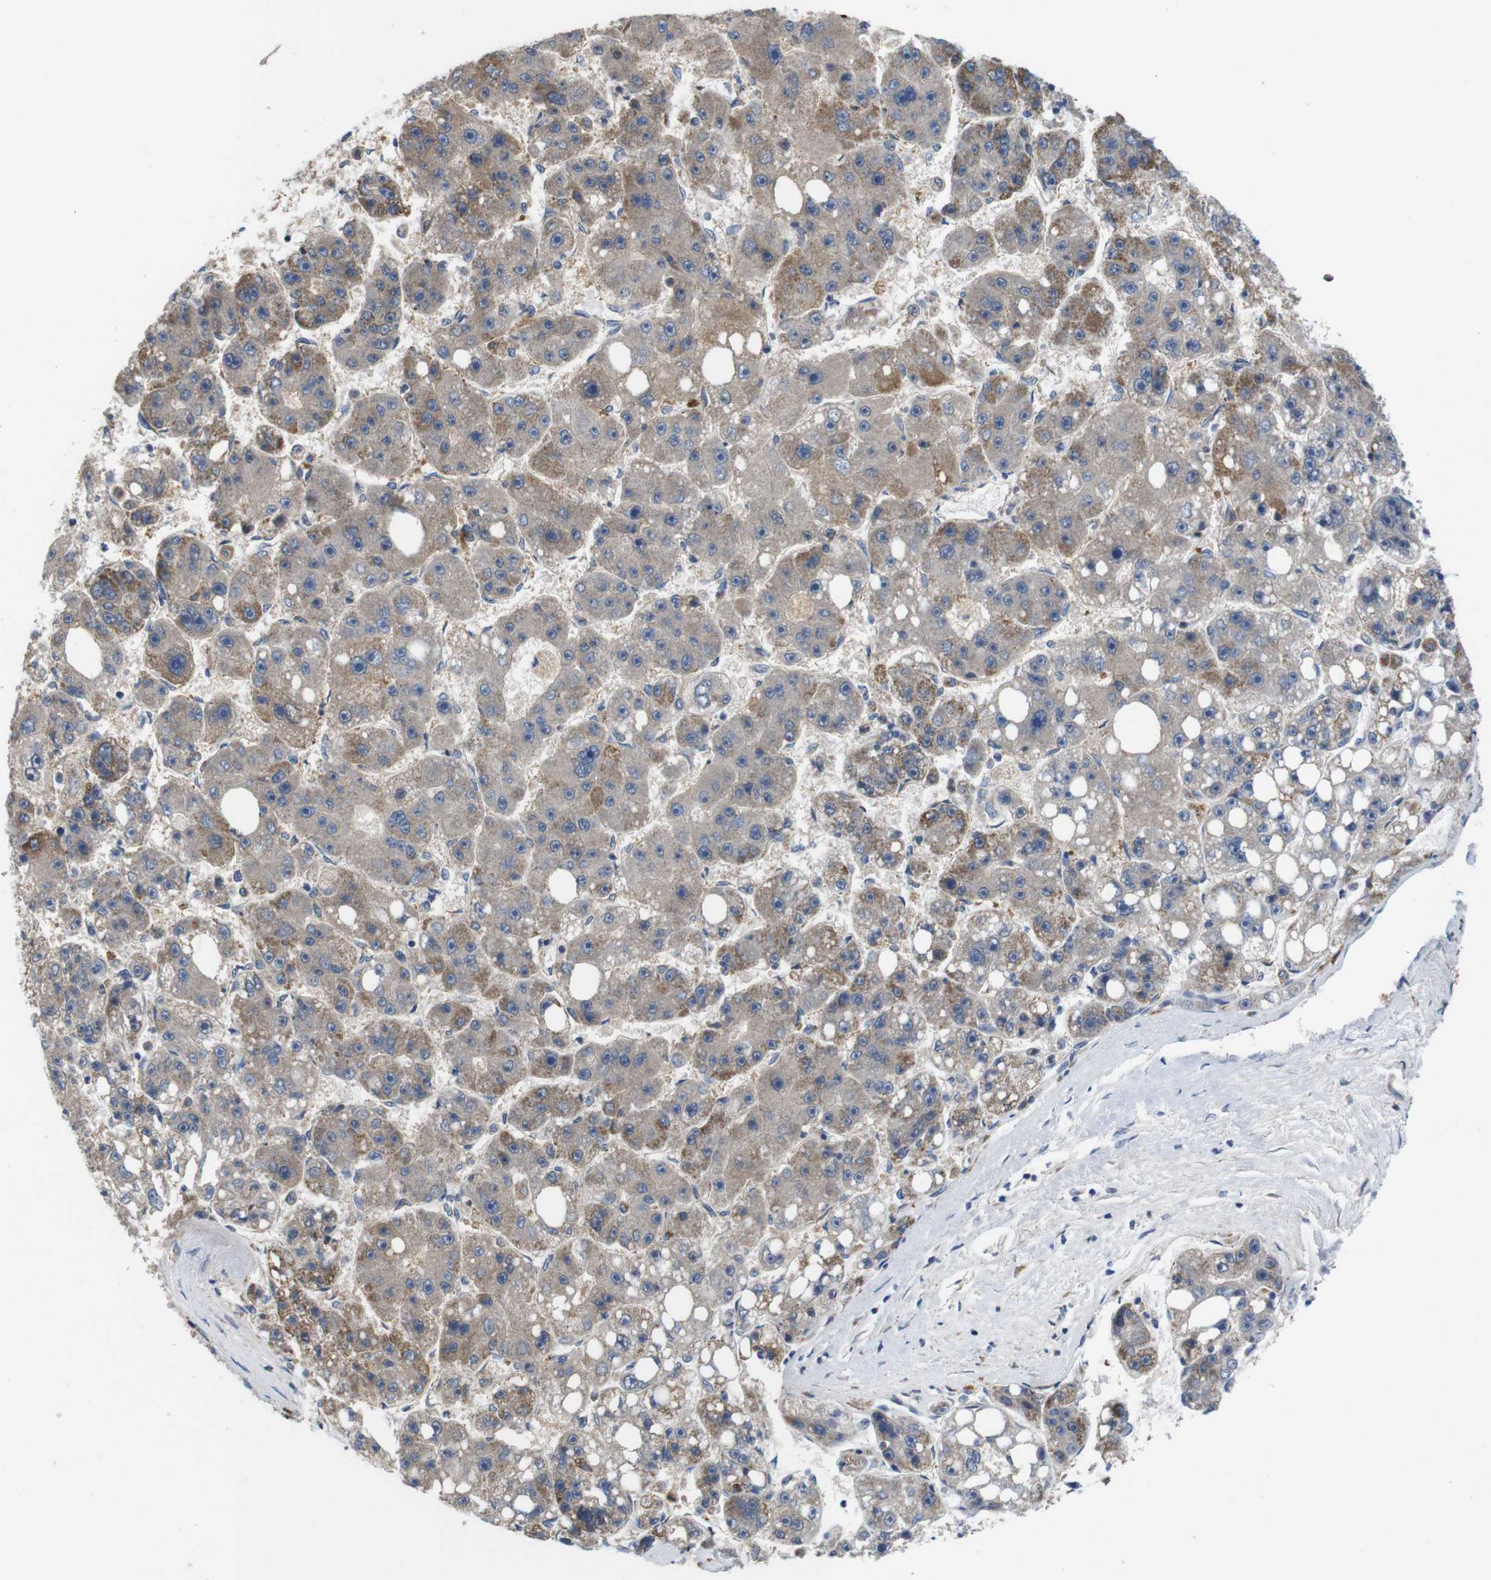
{"staining": {"intensity": "moderate", "quantity": ">75%", "location": "cytoplasmic/membranous"}, "tissue": "liver cancer", "cell_type": "Tumor cells", "image_type": "cancer", "snomed": [{"axis": "morphology", "description": "Carcinoma, Hepatocellular, NOS"}, {"axis": "topography", "description": "Liver"}], "caption": "Immunohistochemistry (IHC) image of human liver cancer (hepatocellular carcinoma) stained for a protein (brown), which reveals medium levels of moderate cytoplasmic/membranous expression in about >75% of tumor cells.", "gene": "F2RL1", "patient": {"sex": "female", "age": 61}}